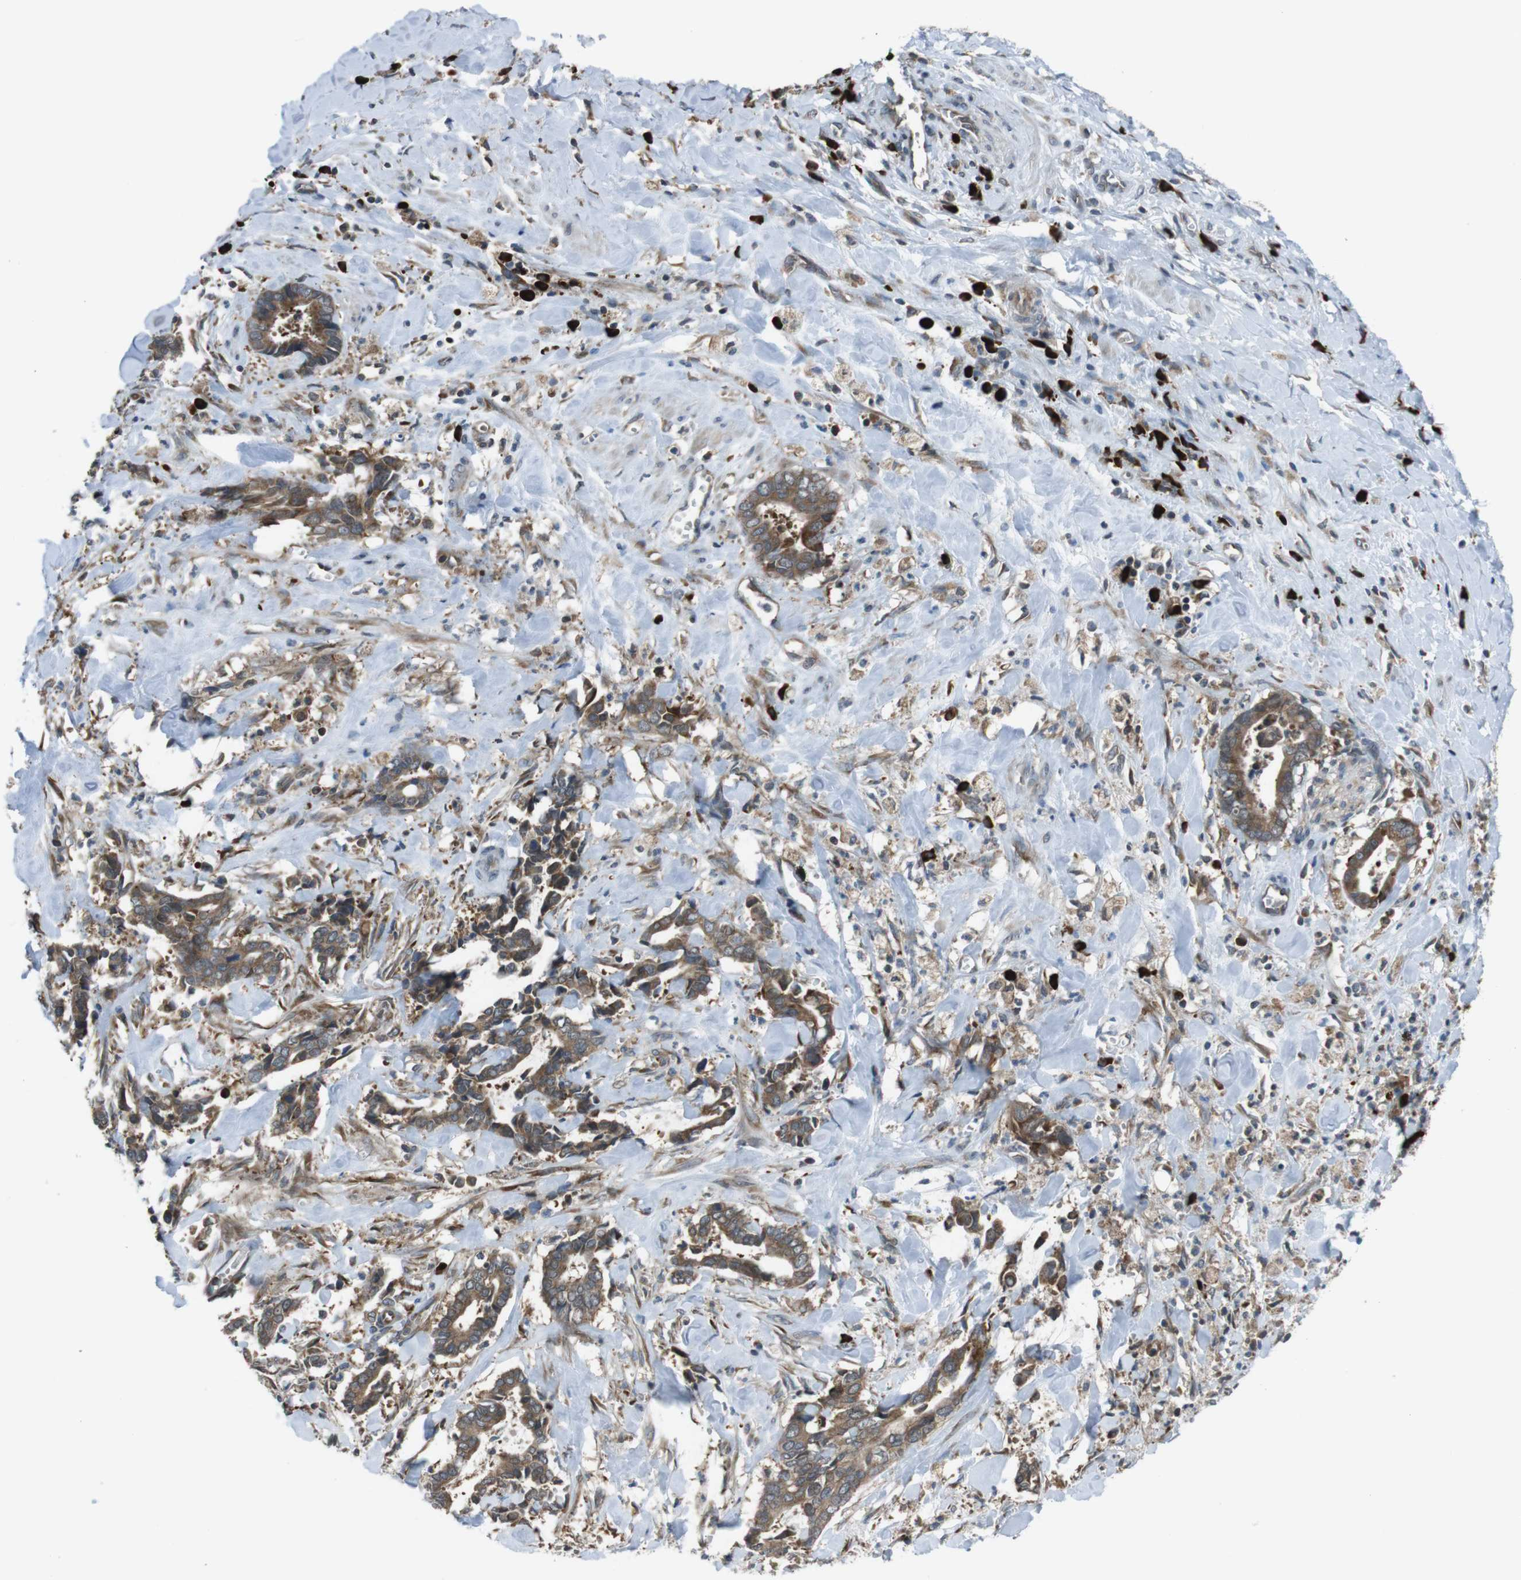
{"staining": {"intensity": "moderate", "quantity": ">75%", "location": "cytoplasmic/membranous"}, "tissue": "cervical cancer", "cell_type": "Tumor cells", "image_type": "cancer", "snomed": [{"axis": "morphology", "description": "Adenocarcinoma, NOS"}, {"axis": "topography", "description": "Cervix"}], "caption": "Protein staining exhibits moderate cytoplasmic/membranous positivity in approximately >75% of tumor cells in cervical cancer.", "gene": "SSR3", "patient": {"sex": "female", "age": 44}}